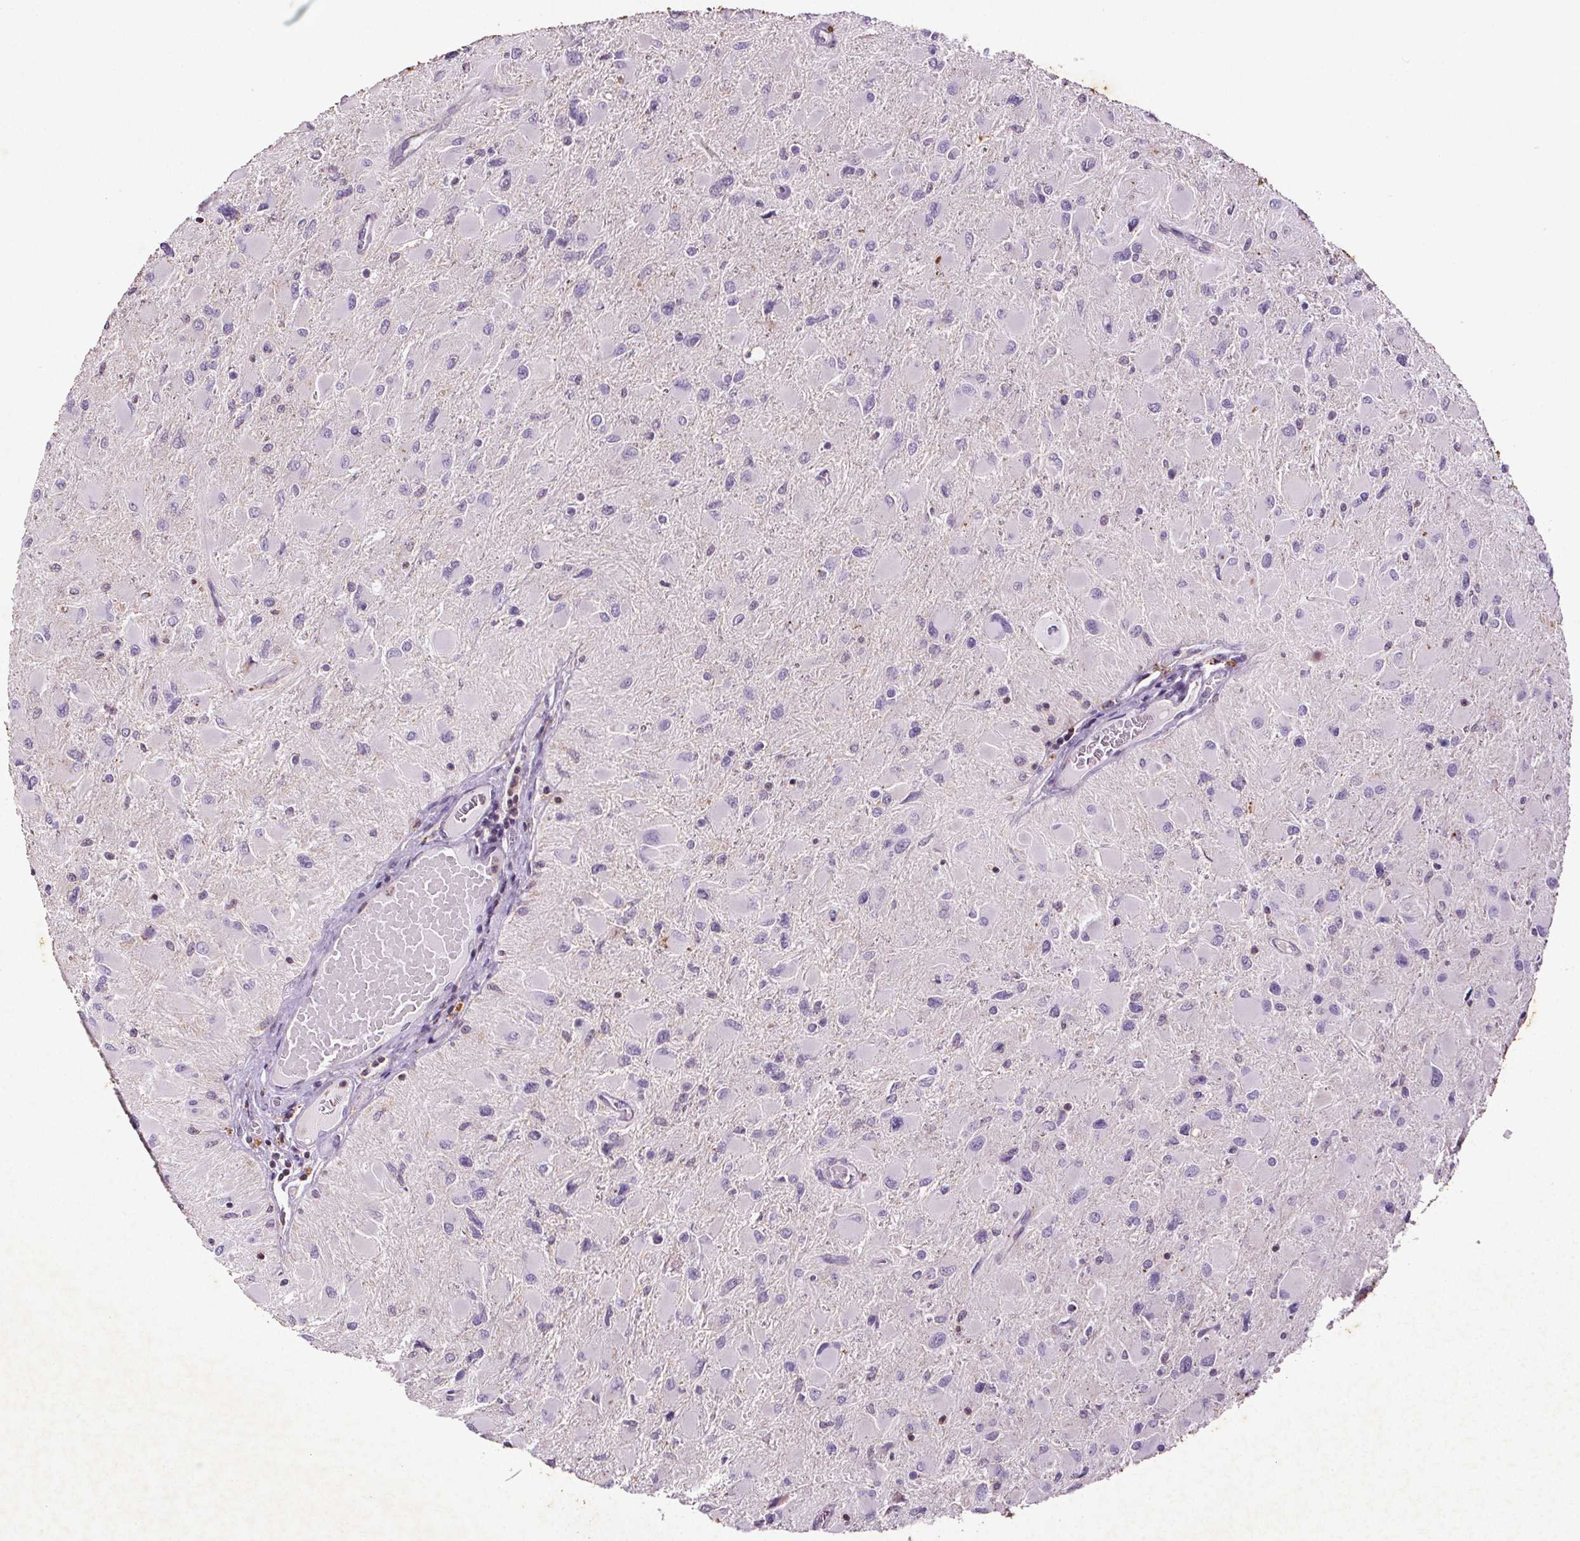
{"staining": {"intensity": "negative", "quantity": "none", "location": "none"}, "tissue": "glioma", "cell_type": "Tumor cells", "image_type": "cancer", "snomed": [{"axis": "morphology", "description": "Glioma, malignant, High grade"}, {"axis": "topography", "description": "Cerebral cortex"}], "caption": "Immunohistochemistry histopathology image of human glioma stained for a protein (brown), which reveals no staining in tumor cells. (Stains: DAB immunohistochemistry (IHC) with hematoxylin counter stain, Microscopy: brightfield microscopy at high magnification).", "gene": "C19orf84", "patient": {"sex": "female", "age": 36}}